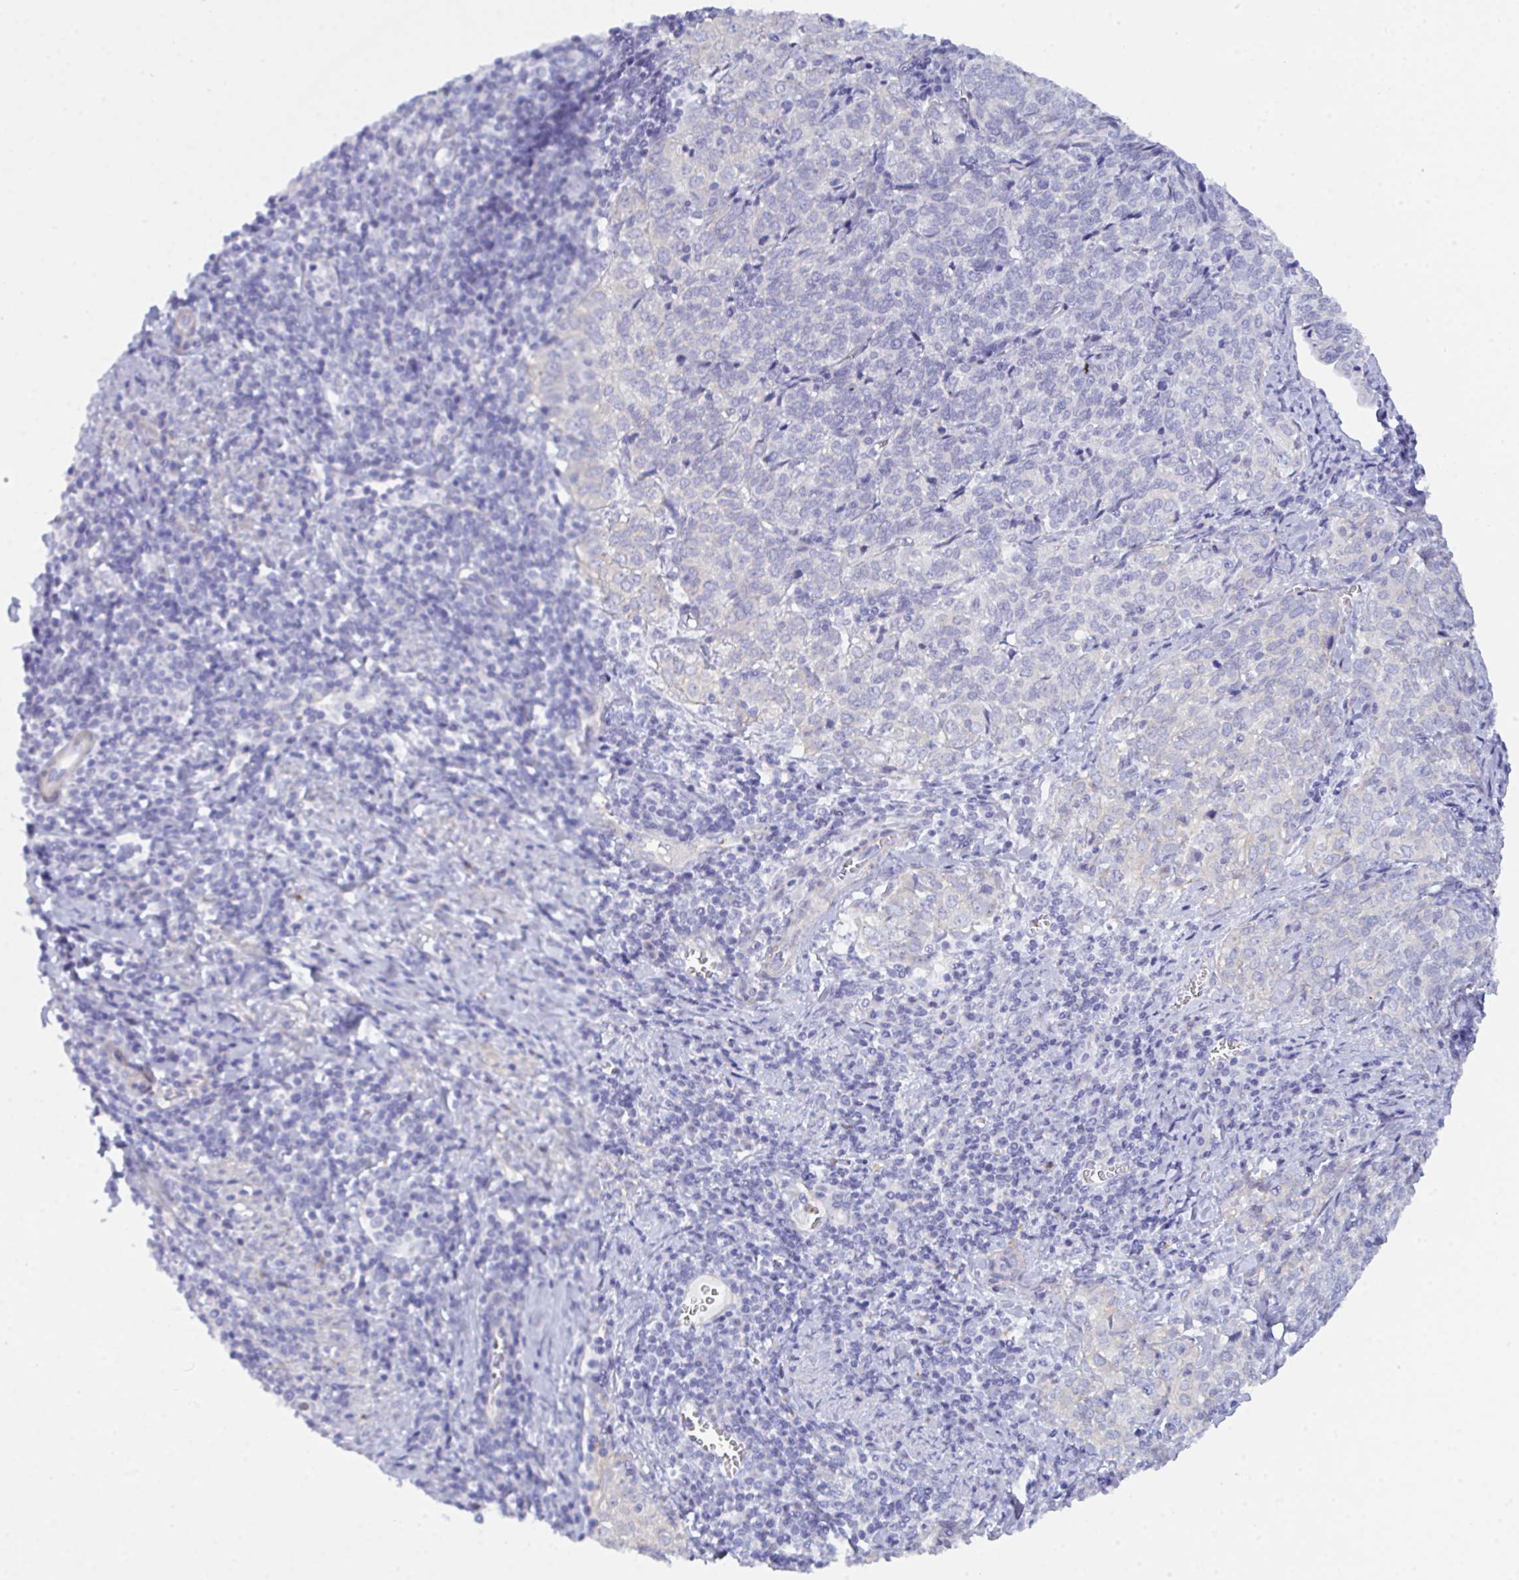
{"staining": {"intensity": "weak", "quantity": "<25%", "location": "cytoplasmic/membranous"}, "tissue": "cervical cancer", "cell_type": "Tumor cells", "image_type": "cancer", "snomed": [{"axis": "morphology", "description": "Normal tissue, NOS"}, {"axis": "morphology", "description": "Squamous cell carcinoma, NOS"}, {"axis": "topography", "description": "Vagina"}, {"axis": "topography", "description": "Cervix"}], "caption": "Tumor cells show no significant expression in cervical cancer (squamous cell carcinoma).", "gene": "CEP170B", "patient": {"sex": "female", "age": 45}}